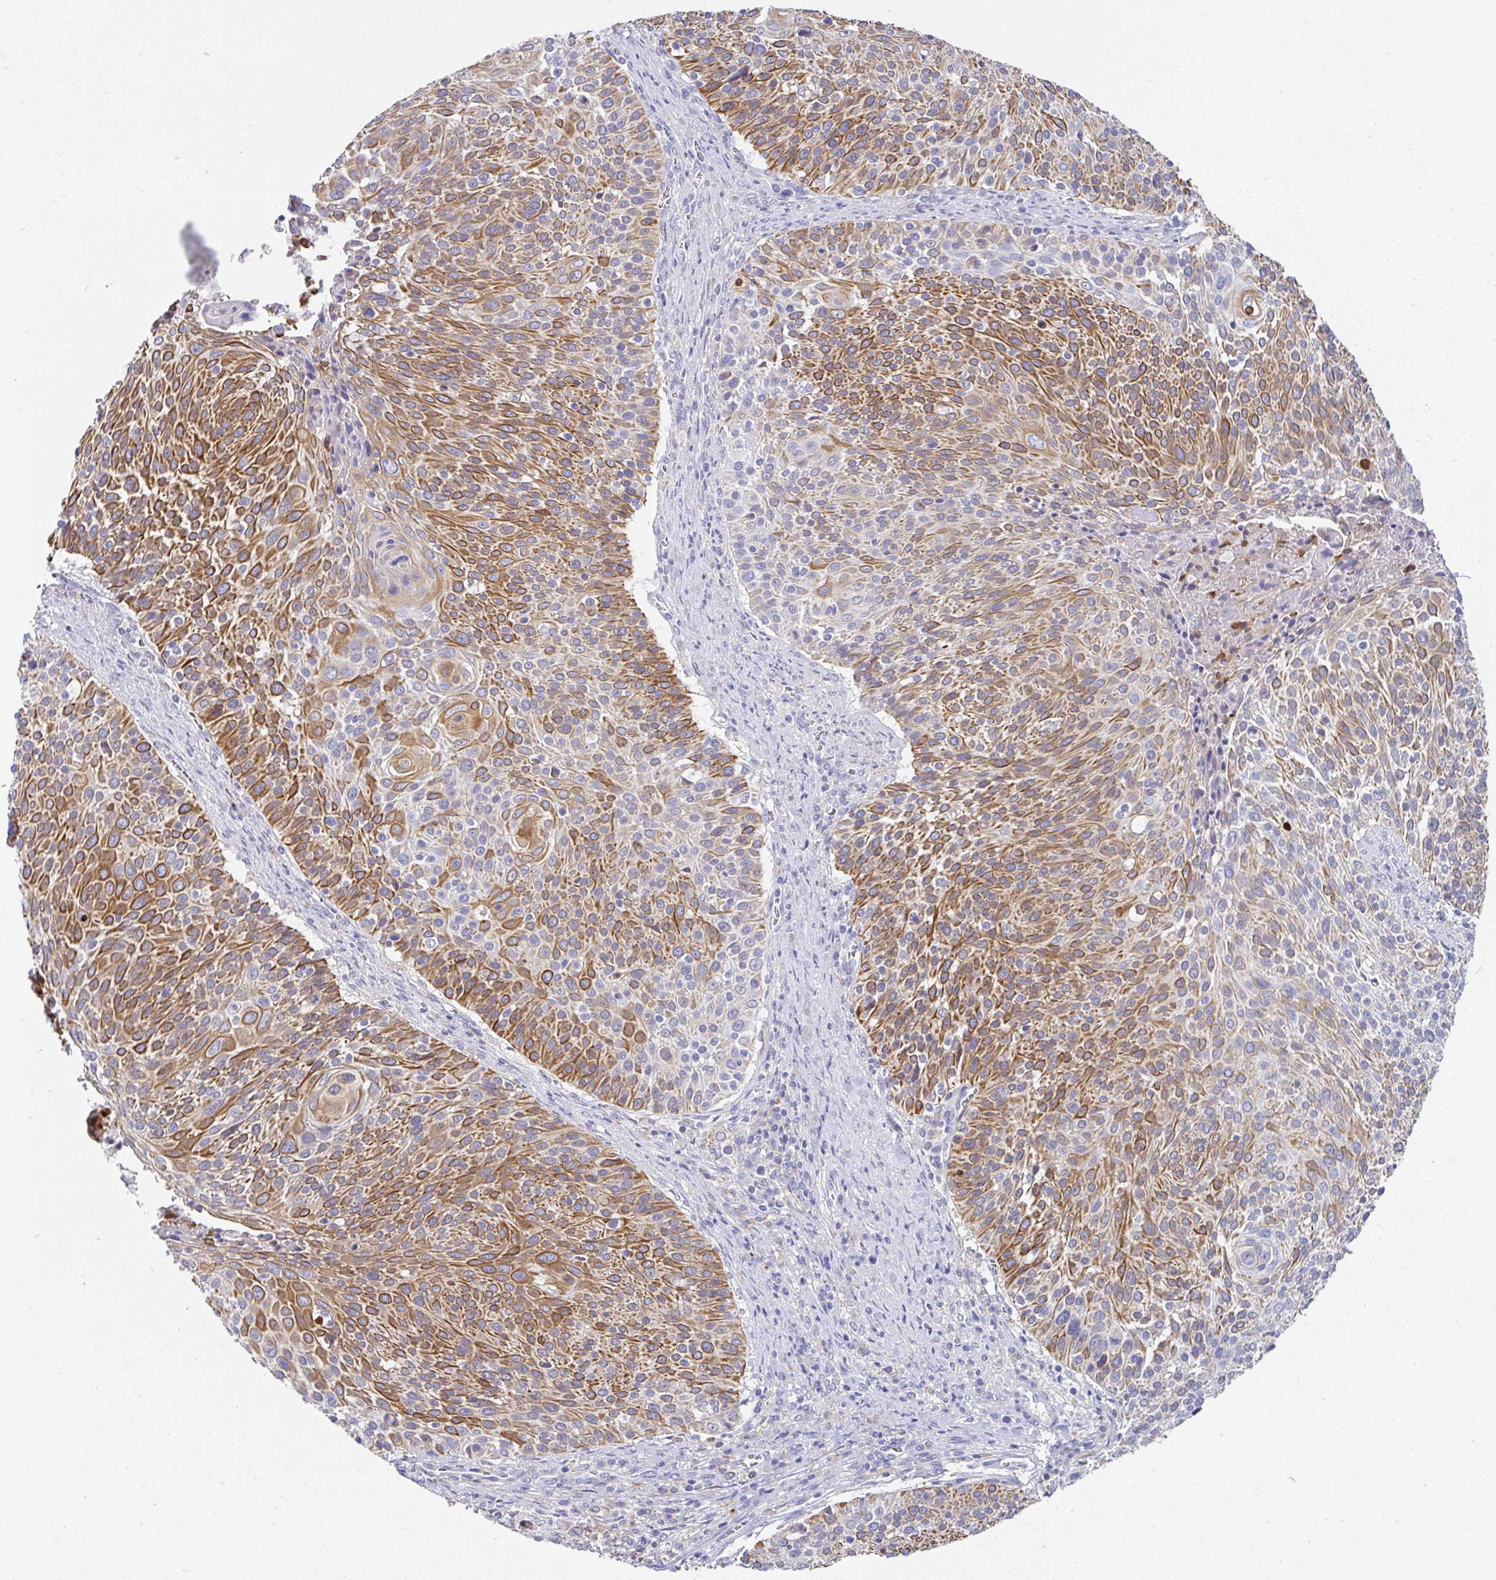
{"staining": {"intensity": "moderate", "quantity": ">75%", "location": "cytoplasmic/membranous"}, "tissue": "cervical cancer", "cell_type": "Tumor cells", "image_type": "cancer", "snomed": [{"axis": "morphology", "description": "Squamous cell carcinoma, NOS"}, {"axis": "topography", "description": "Cervix"}], "caption": "There is medium levels of moderate cytoplasmic/membranous expression in tumor cells of cervical squamous cell carcinoma, as demonstrated by immunohistochemical staining (brown color).", "gene": "ZNF33A", "patient": {"sex": "female", "age": 31}}